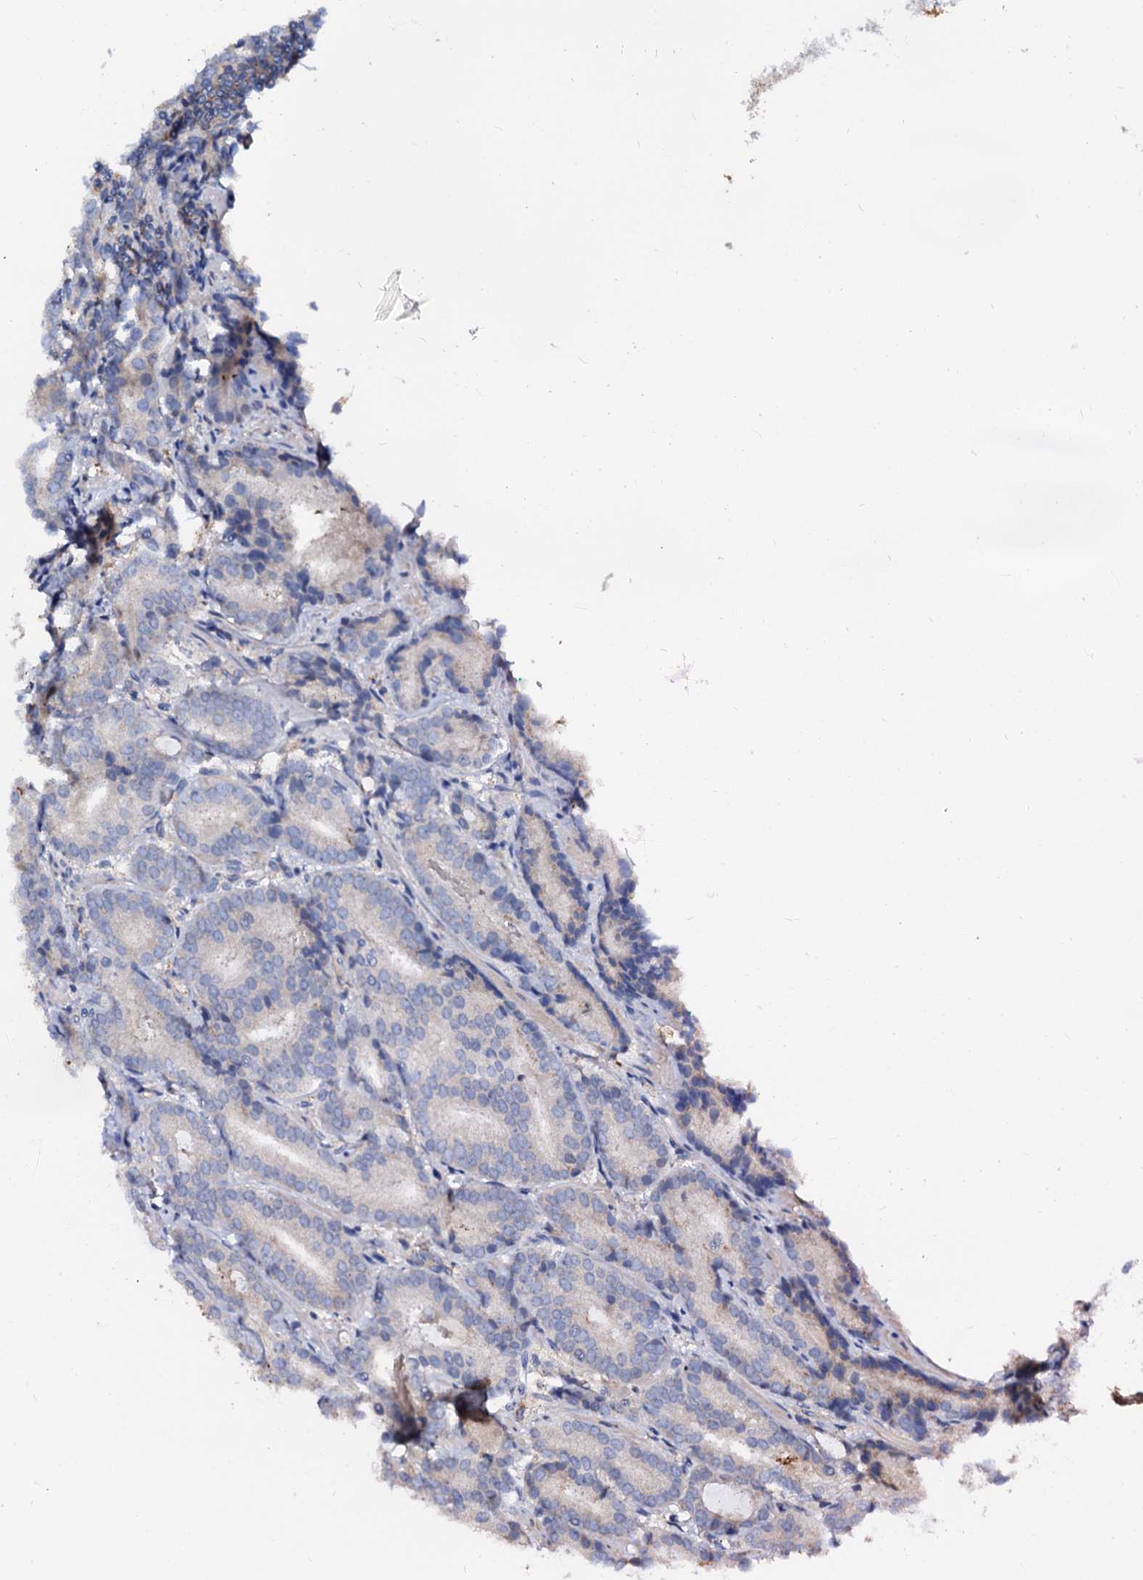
{"staining": {"intensity": "negative", "quantity": "none", "location": "none"}, "tissue": "prostate cancer", "cell_type": "Tumor cells", "image_type": "cancer", "snomed": [{"axis": "morphology", "description": "Adenocarcinoma, High grade"}, {"axis": "topography", "description": "Prostate"}], "caption": "Histopathology image shows no protein positivity in tumor cells of prostate cancer tissue.", "gene": "CSKMT", "patient": {"sex": "male", "age": 63}}